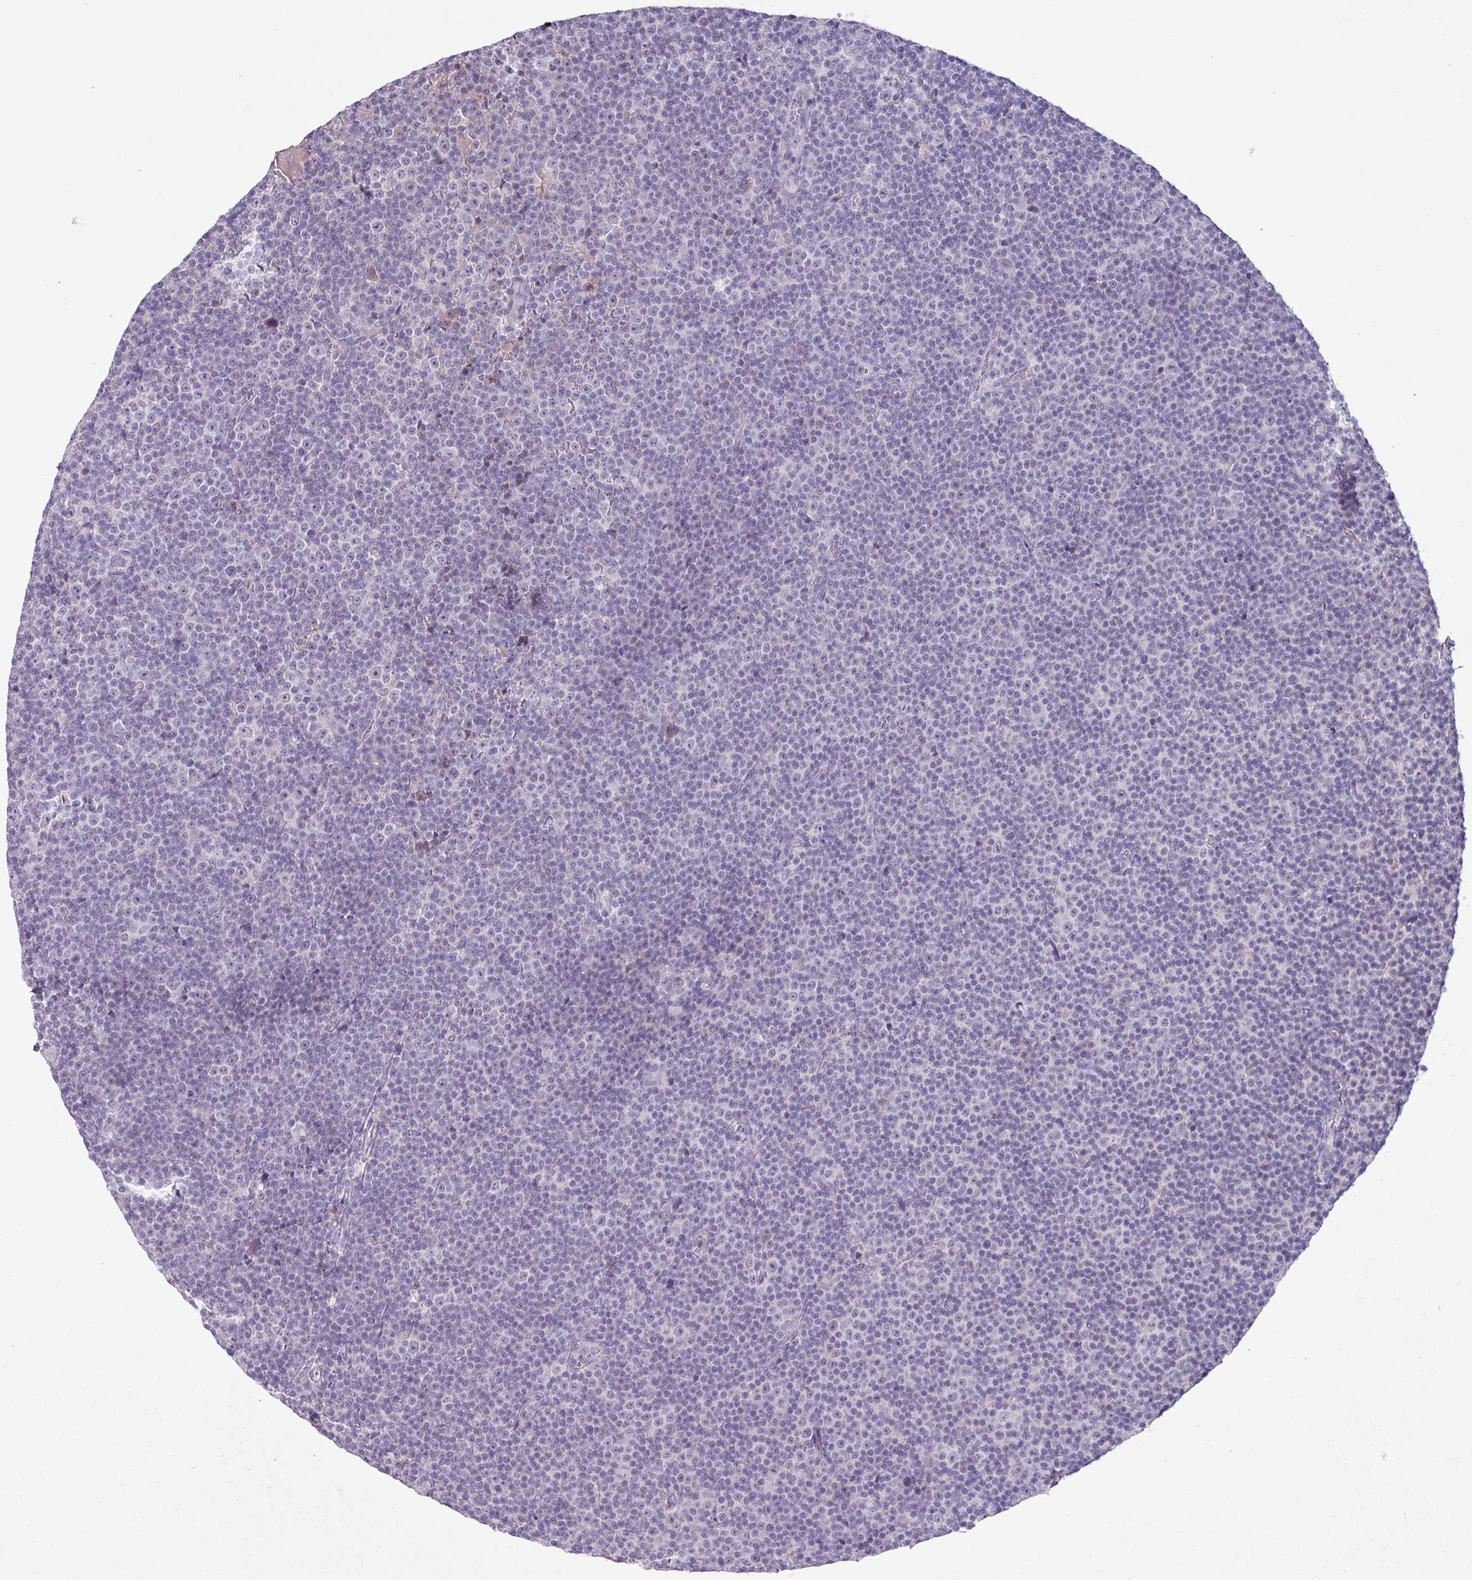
{"staining": {"intensity": "negative", "quantity": "none", "location": "none"}, "tissue": "lymphoma", "cell_type": "Tumor cells", "image_type": "cancer", "snomed": [{"axis": "morphology", "description": "Malignant lymphoma, non-Hodgkin's type, Low grade"}, {"axis": "topography", "description": "Lymph node"}], "caption": "This is a photomicrograph of IHC staining of malignant lymphoma, non-Hodgkin's type (low-grade), which shows no staining in tumor cells.", "gene": "PLEKHH3", "patient": {"sex": "female", "age": 67}}